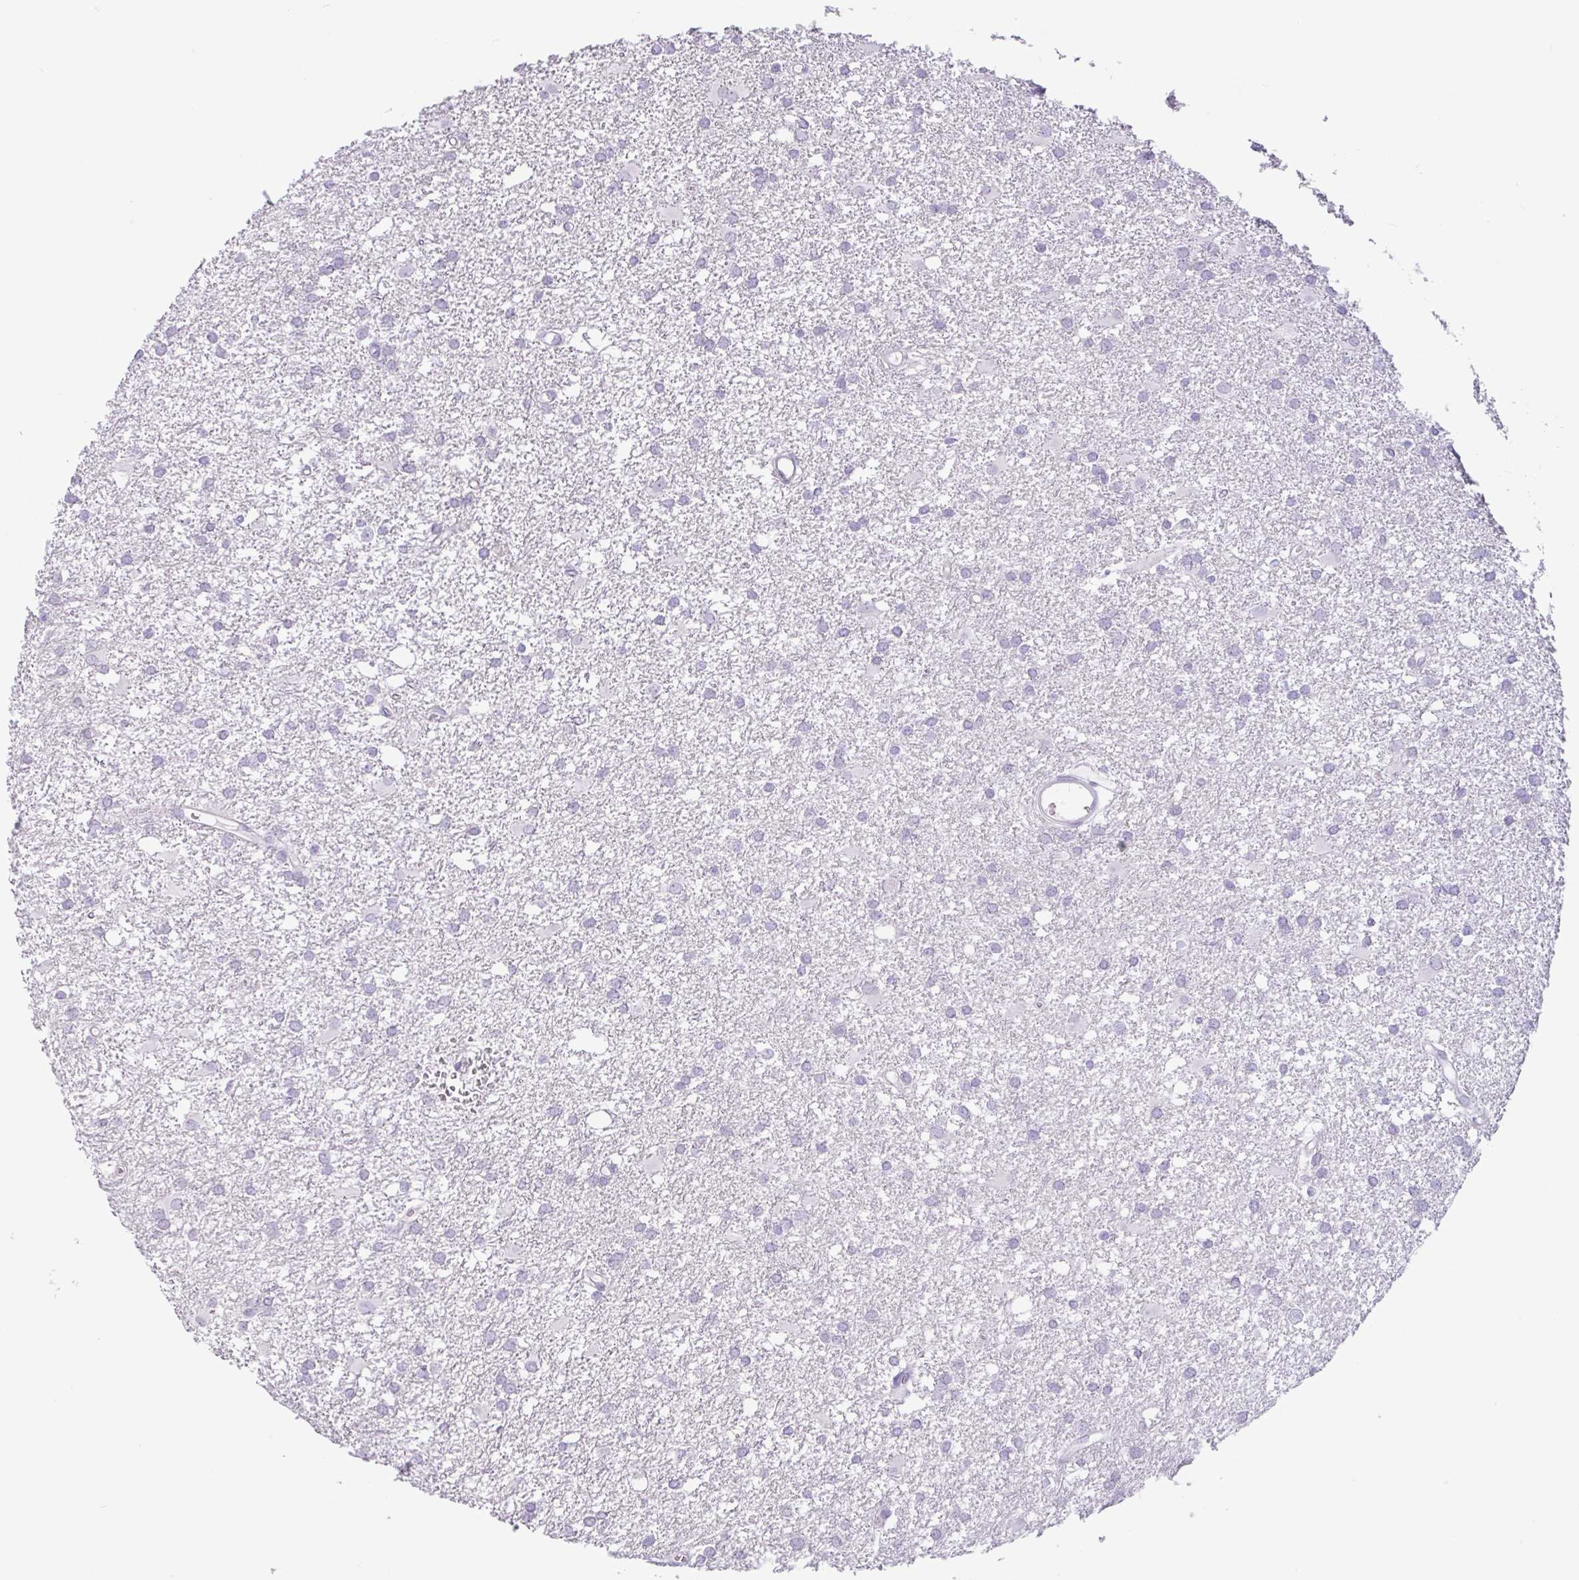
{"staining": {"intensity": "negative", "quantity": "none", "location": "none"}, "tissue": "glioma", "cell_type": "Tumor cells", "image_type": "cancer", "snomed": [{"axis": "morphology", "description": "Glioma, malignant, High grade"}, {"axis": "topography", "description": "Brain"}], "caption": "Micrograph shows no significant protein expression in tumor cells of glioma.", "gene": "CTSE", "patient": {"sex": "male", "age": 48}}